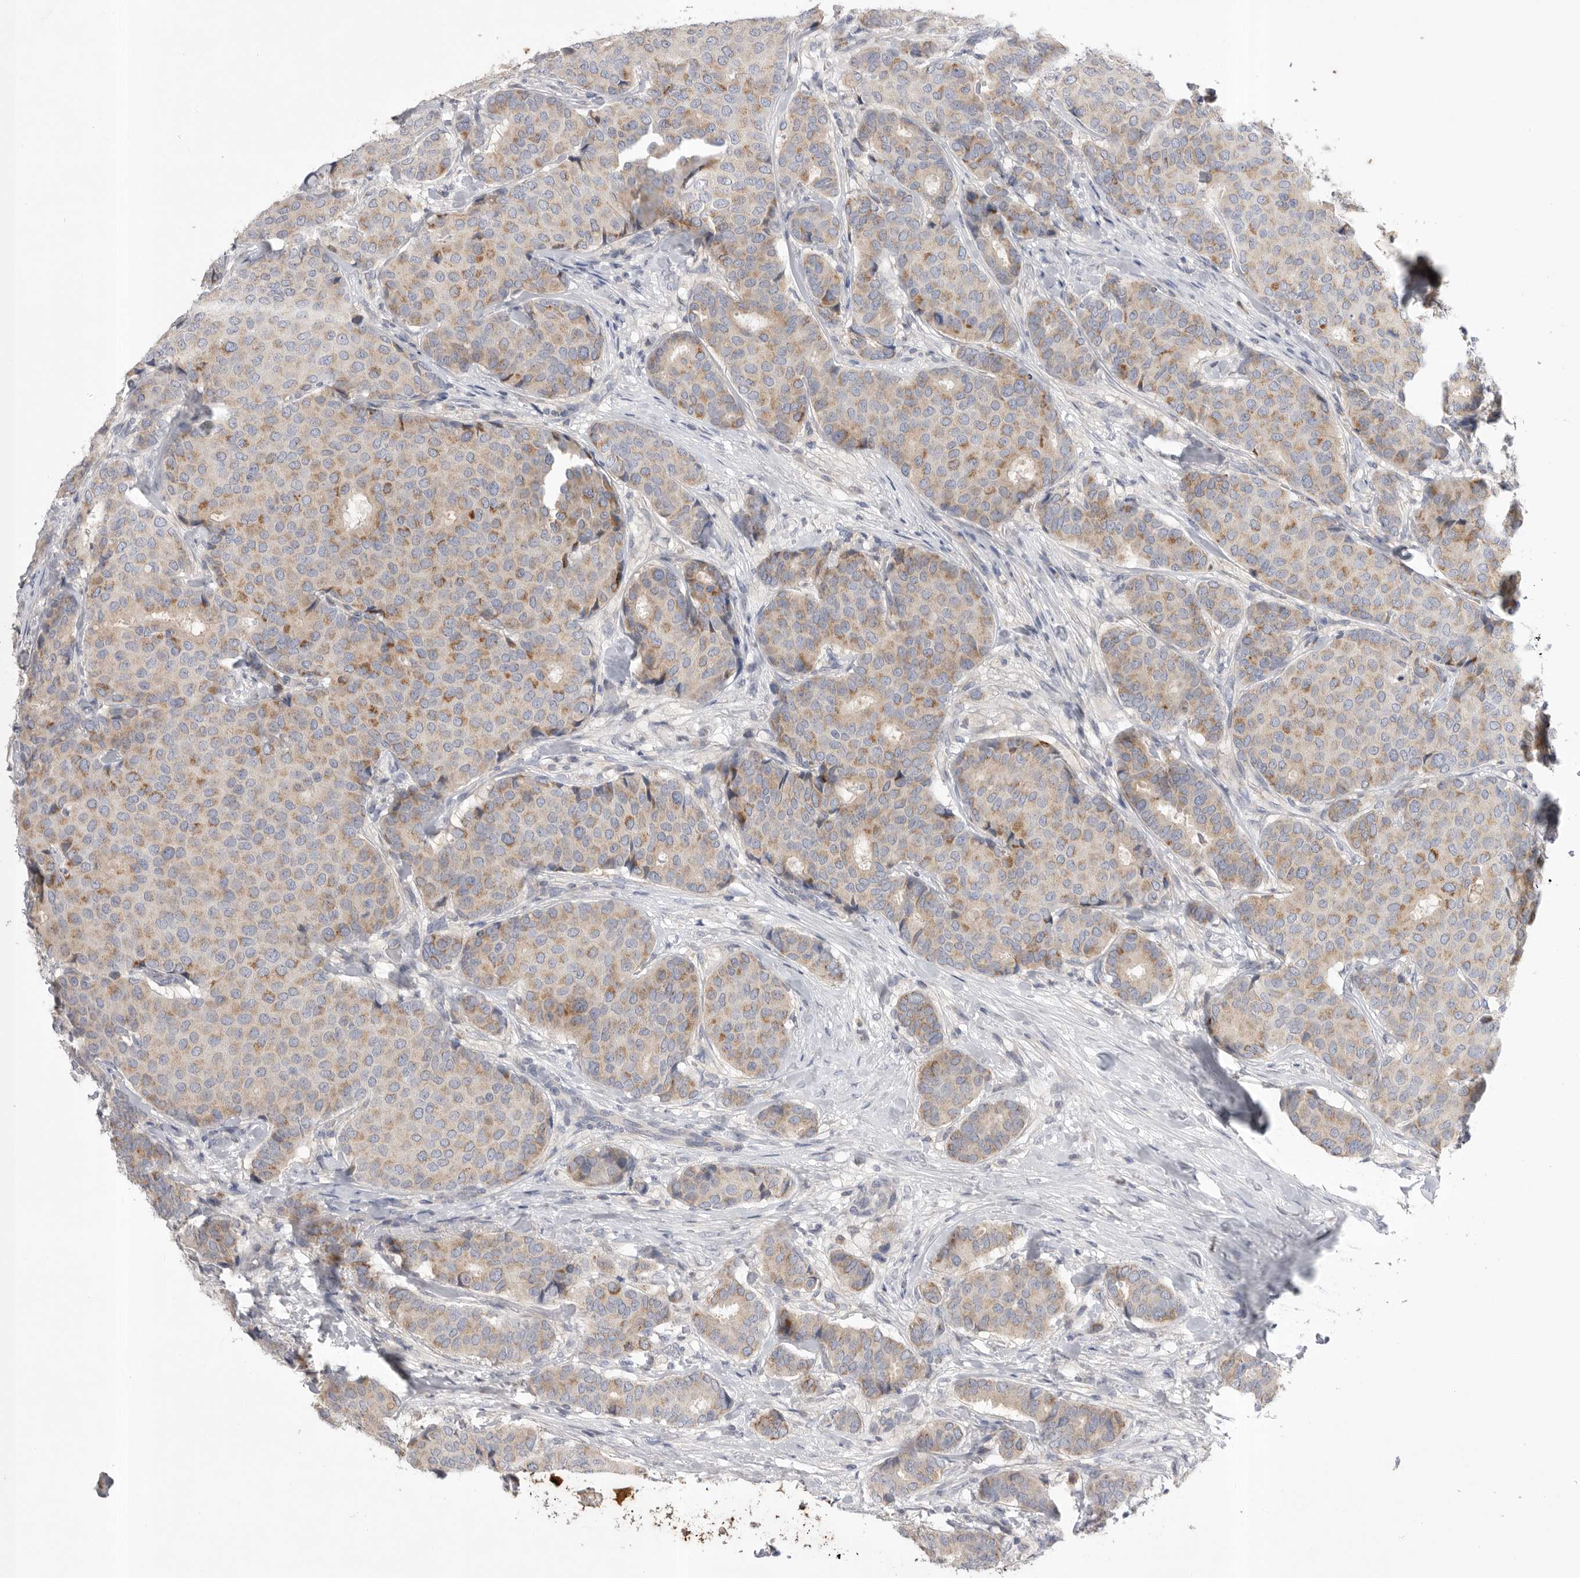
{"staining": {"intensity": "weak", "quantity": "25%-75%", "location": "cytoplasmic/membranous"}, "tissue": "breast cancer", "cell_type": "Tumor cells", "image_type": "cancer", "snomed": [{"axis": "morphology", "description": "Duct carcinoma"}, {"axis": "topography", "description": "Breast"}], "caption": "A micrograph of breast cancer (infiltrating ductal carcinoma) stained for a protein displays weak cytoplasmic/membranous brown staining in tumor cells.", "gene": "CCDC126", "patient": {"sex": "female", "age": 75}}